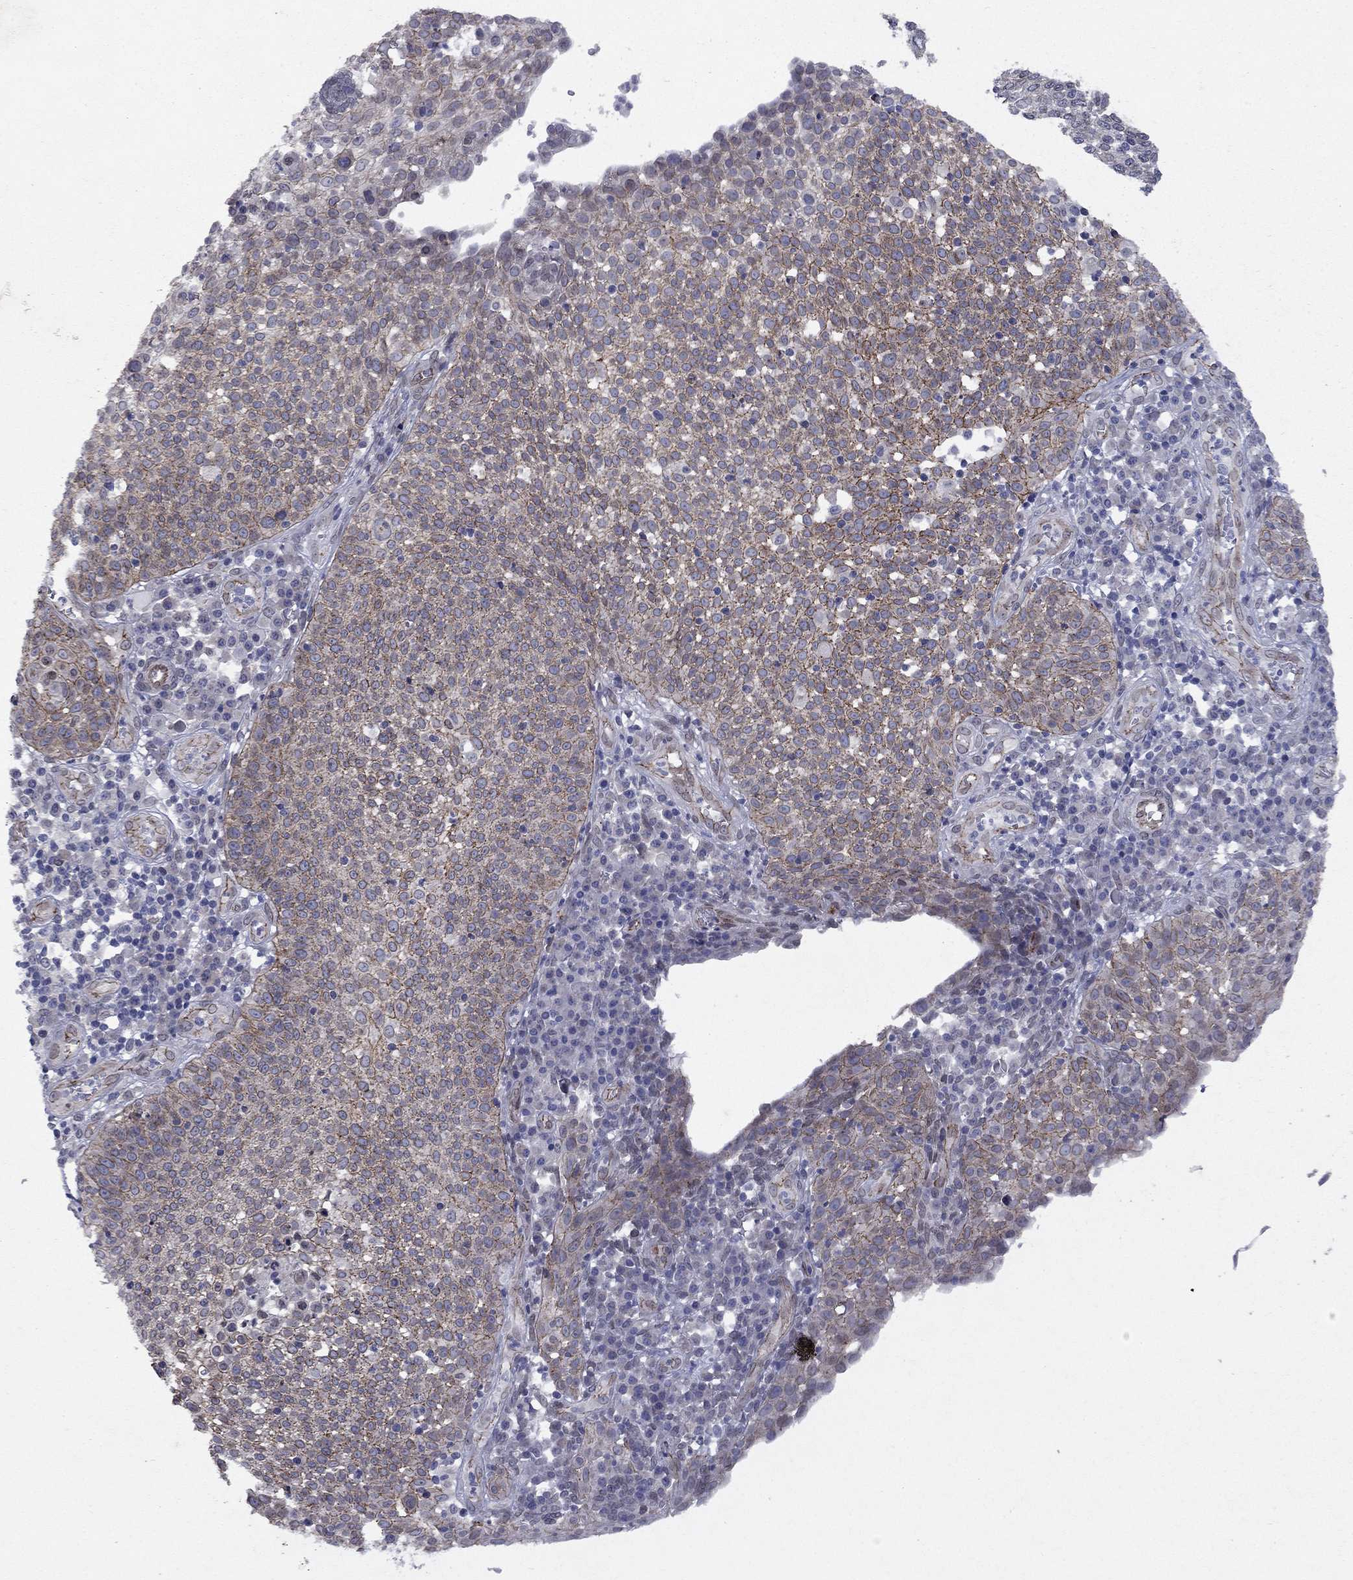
{"staining": {"intensity": "moderate", "quantity": "<25%", "location": "cytoplasmic/membranous"}, "tissue": "cervical cancer", "cell_type": "Tumor cells", "image_type": "cancer", "snomed": [{"axis": "morphology", "description": "Squamous cell carcinoma, NOS"}, {"axis": "topography", "description": "Cervix"}], "caption": "This photomicrograph exhibits squamous cell carcinoma (cervical) stained with immunohistochemistry to label a protein in brown. The cytoplasmic/membranous of tumor cells show moderate positivity for the protein. Nuclei are counter-stained blue.", "gene": "EMC9", "patient": {"sex": "female", "age": 34}}